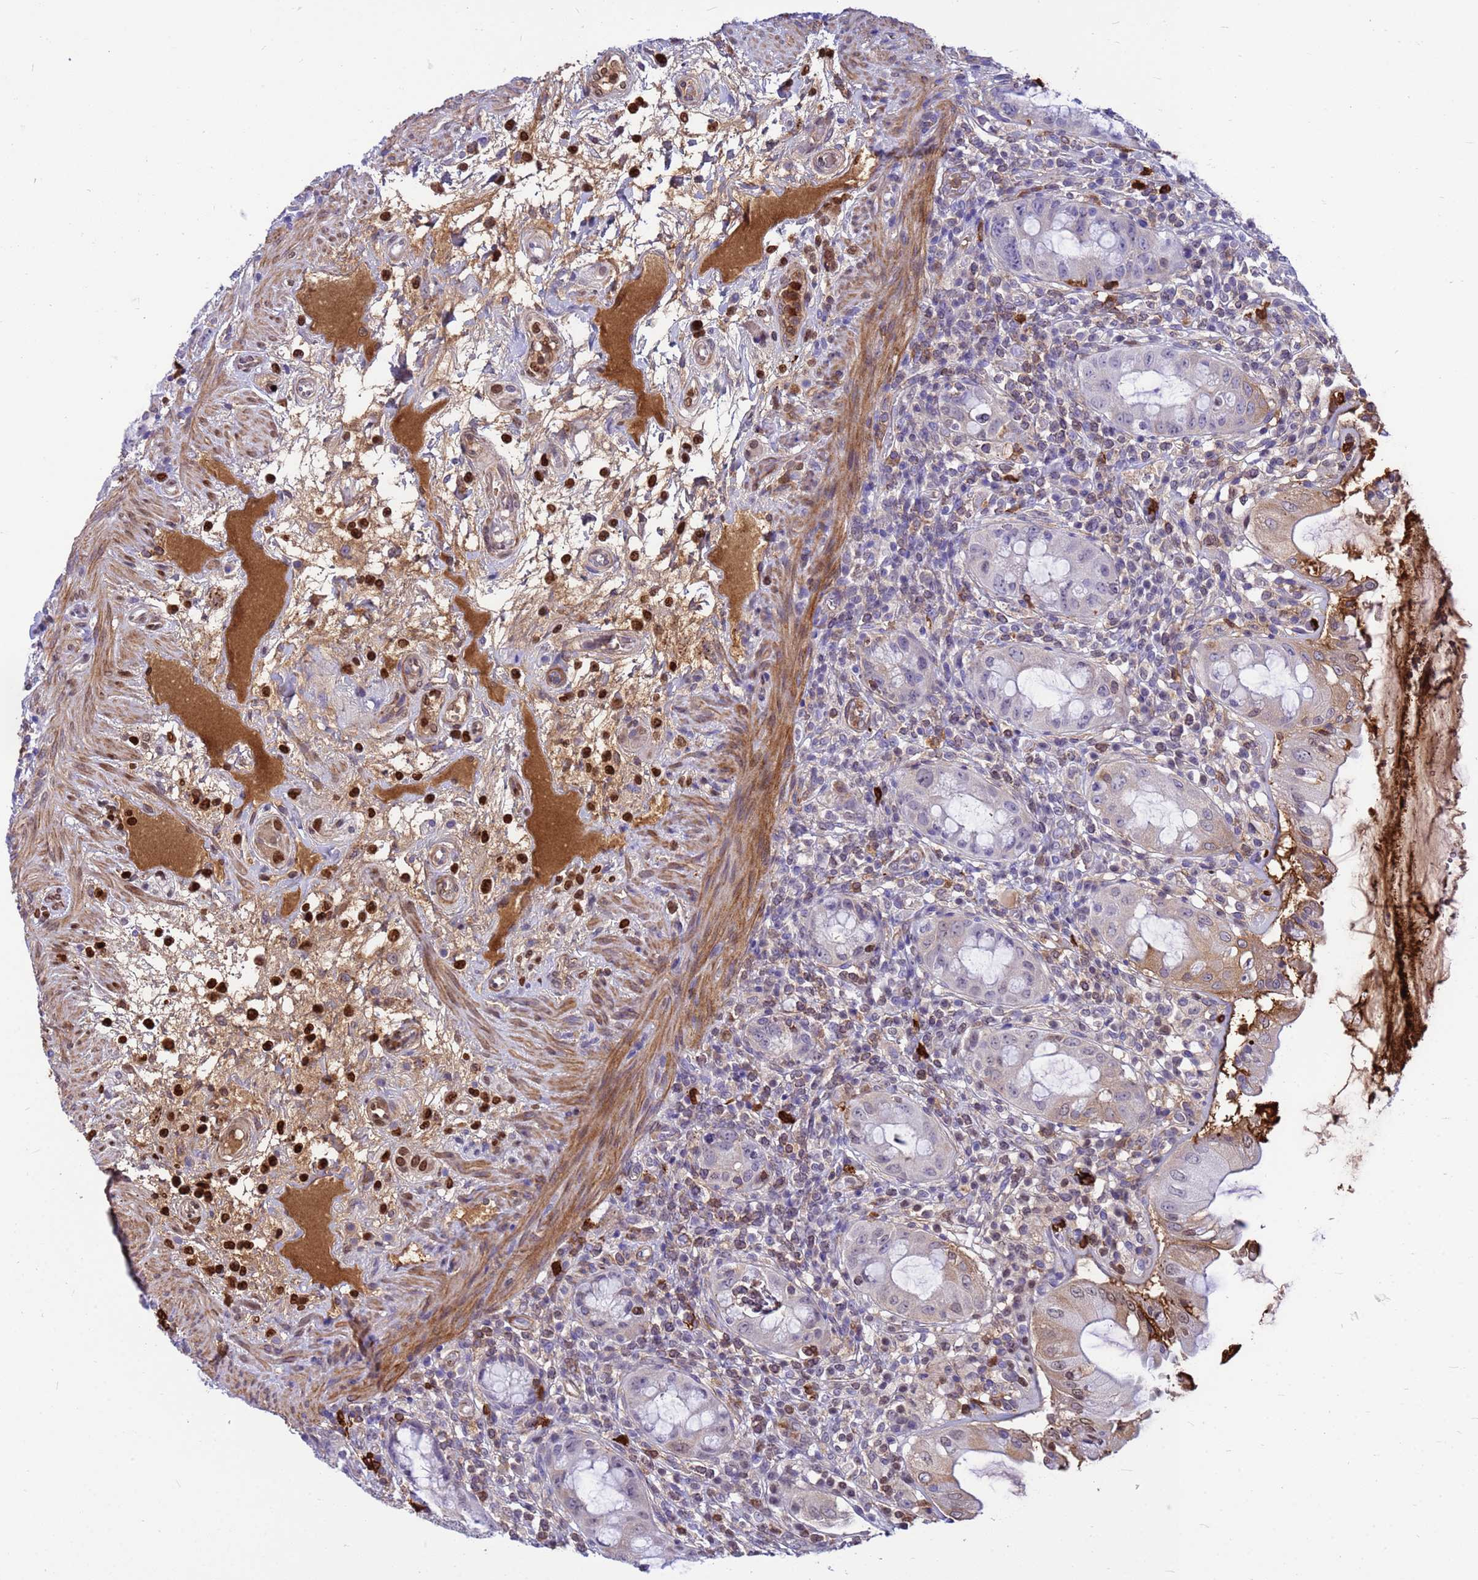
{"staining": {"intensity": "weak", "quantity": "<25%", "location": "cytoplasmic/membranous"}, "tissue": "rectum", "cell_type": "Glandular cells", "image_type": "normal", "snomed": [{"axis": "morphology", "description": "Normal tissue, NOS"}, {"axis": "topography", "description": "Rectum"}], "caption": "This is a photomicrograph of immunohistochemistry staining of benign rectum, which shows no positivity in glandular cells. The staining is performed using DAB brown chromogen with nuclei counter-stained in using hematoxylin.", "gene": "ORM1", "patient": {"sex": "female", "age": 57}}